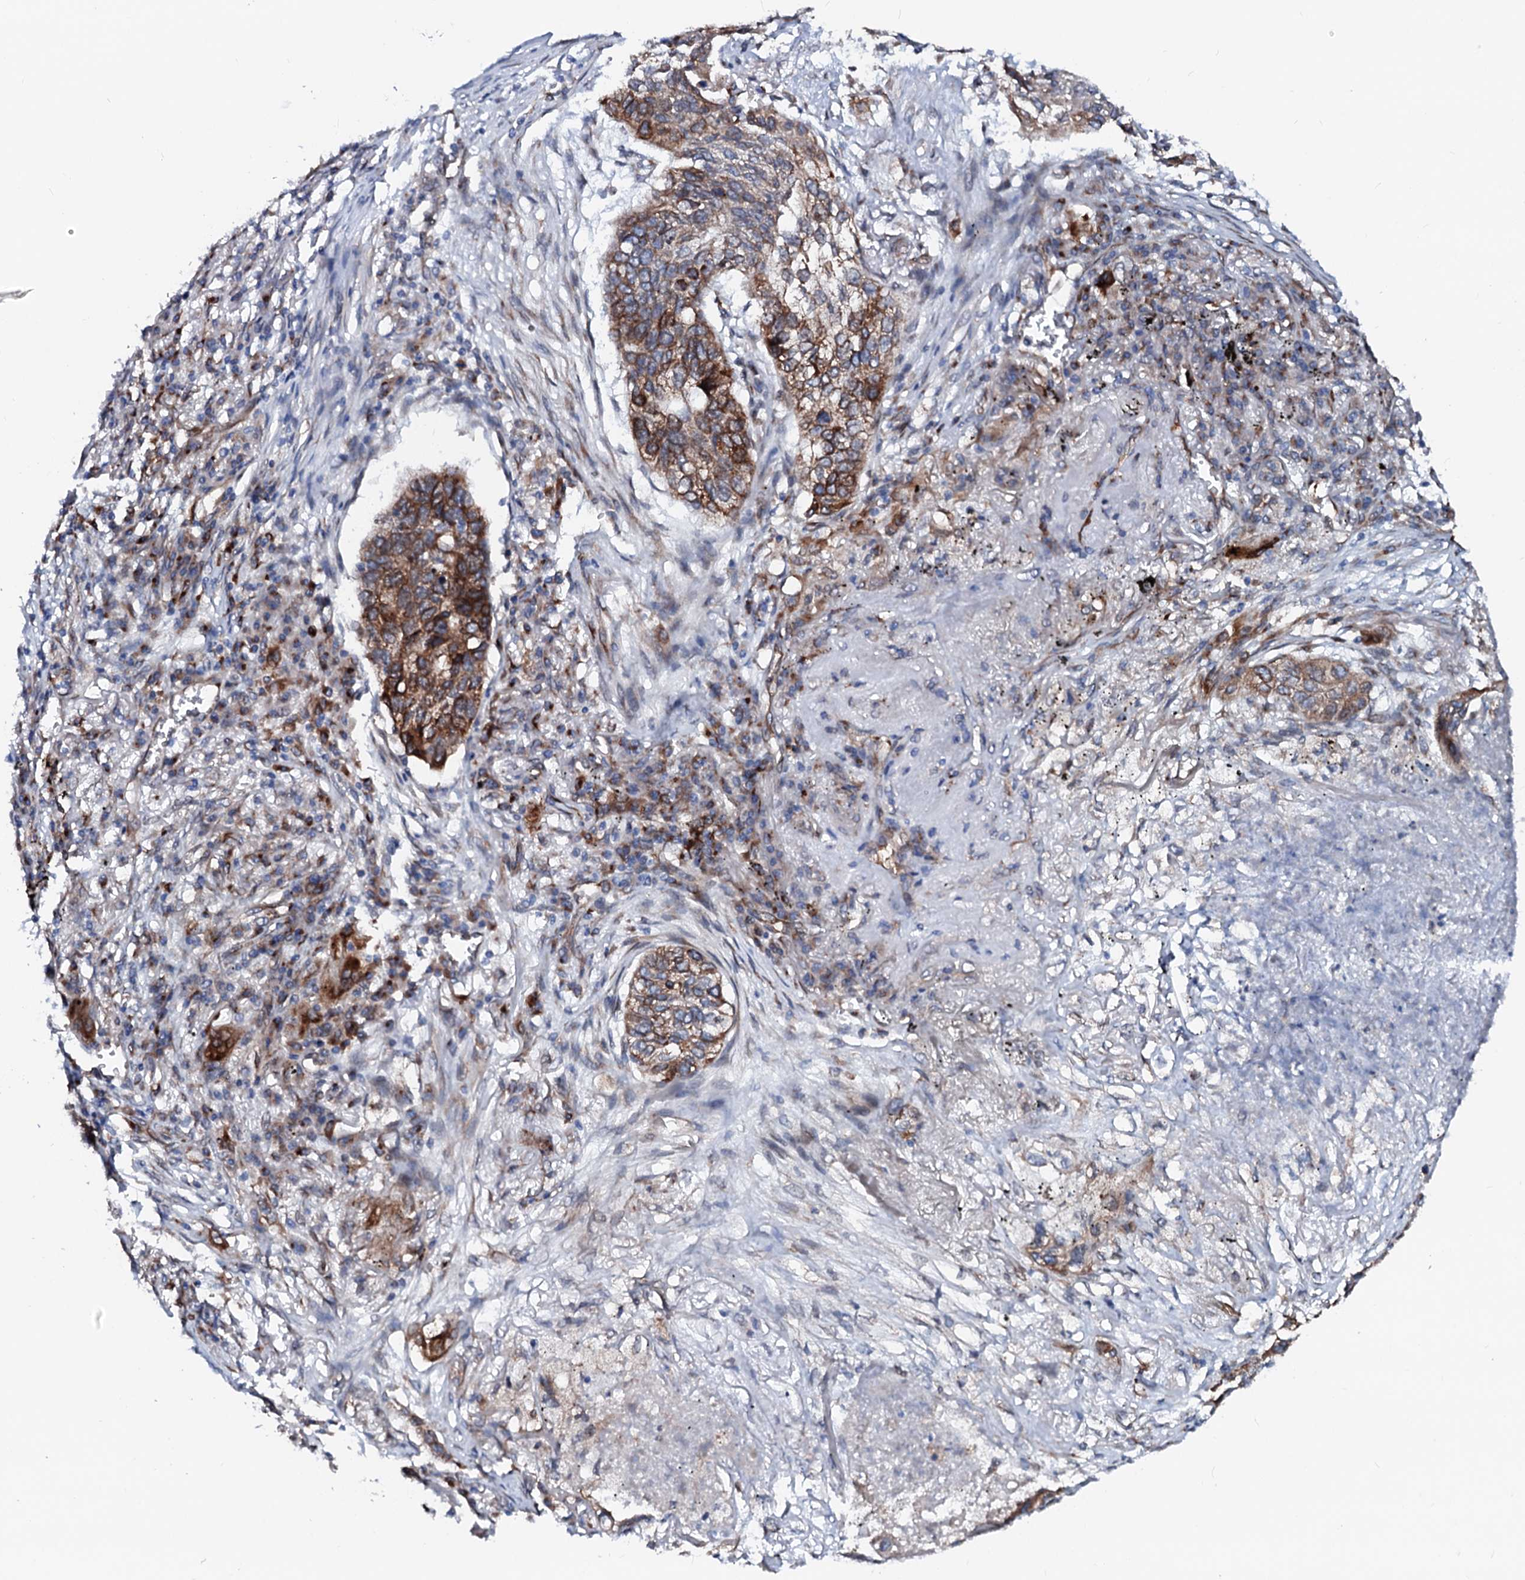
{"staining": {"intensity": "moderate", "quantity": ">75%", "location": "cytoplasmic/membranous"}, "tissue": "lung cancer", "cell_type": "Tumor cells", "image_type": "cancer", "snomed": [{"axis": "morphology", "description": "Squamous cell carcinoma, NOS"}, {"axis": "topography", "description": "Lung"}], "caption": "Moderate cytoplasmic/membranous protein expression is identified in about >75% of tumor cells in lung squamous cell carcinoma. (Stains: DAB in brown, nuclei in blue, Microscopy: brightfield microscopy at high magnification).", "gene": "TMCO3", "patient": {"sex": "female", "age": 63}}